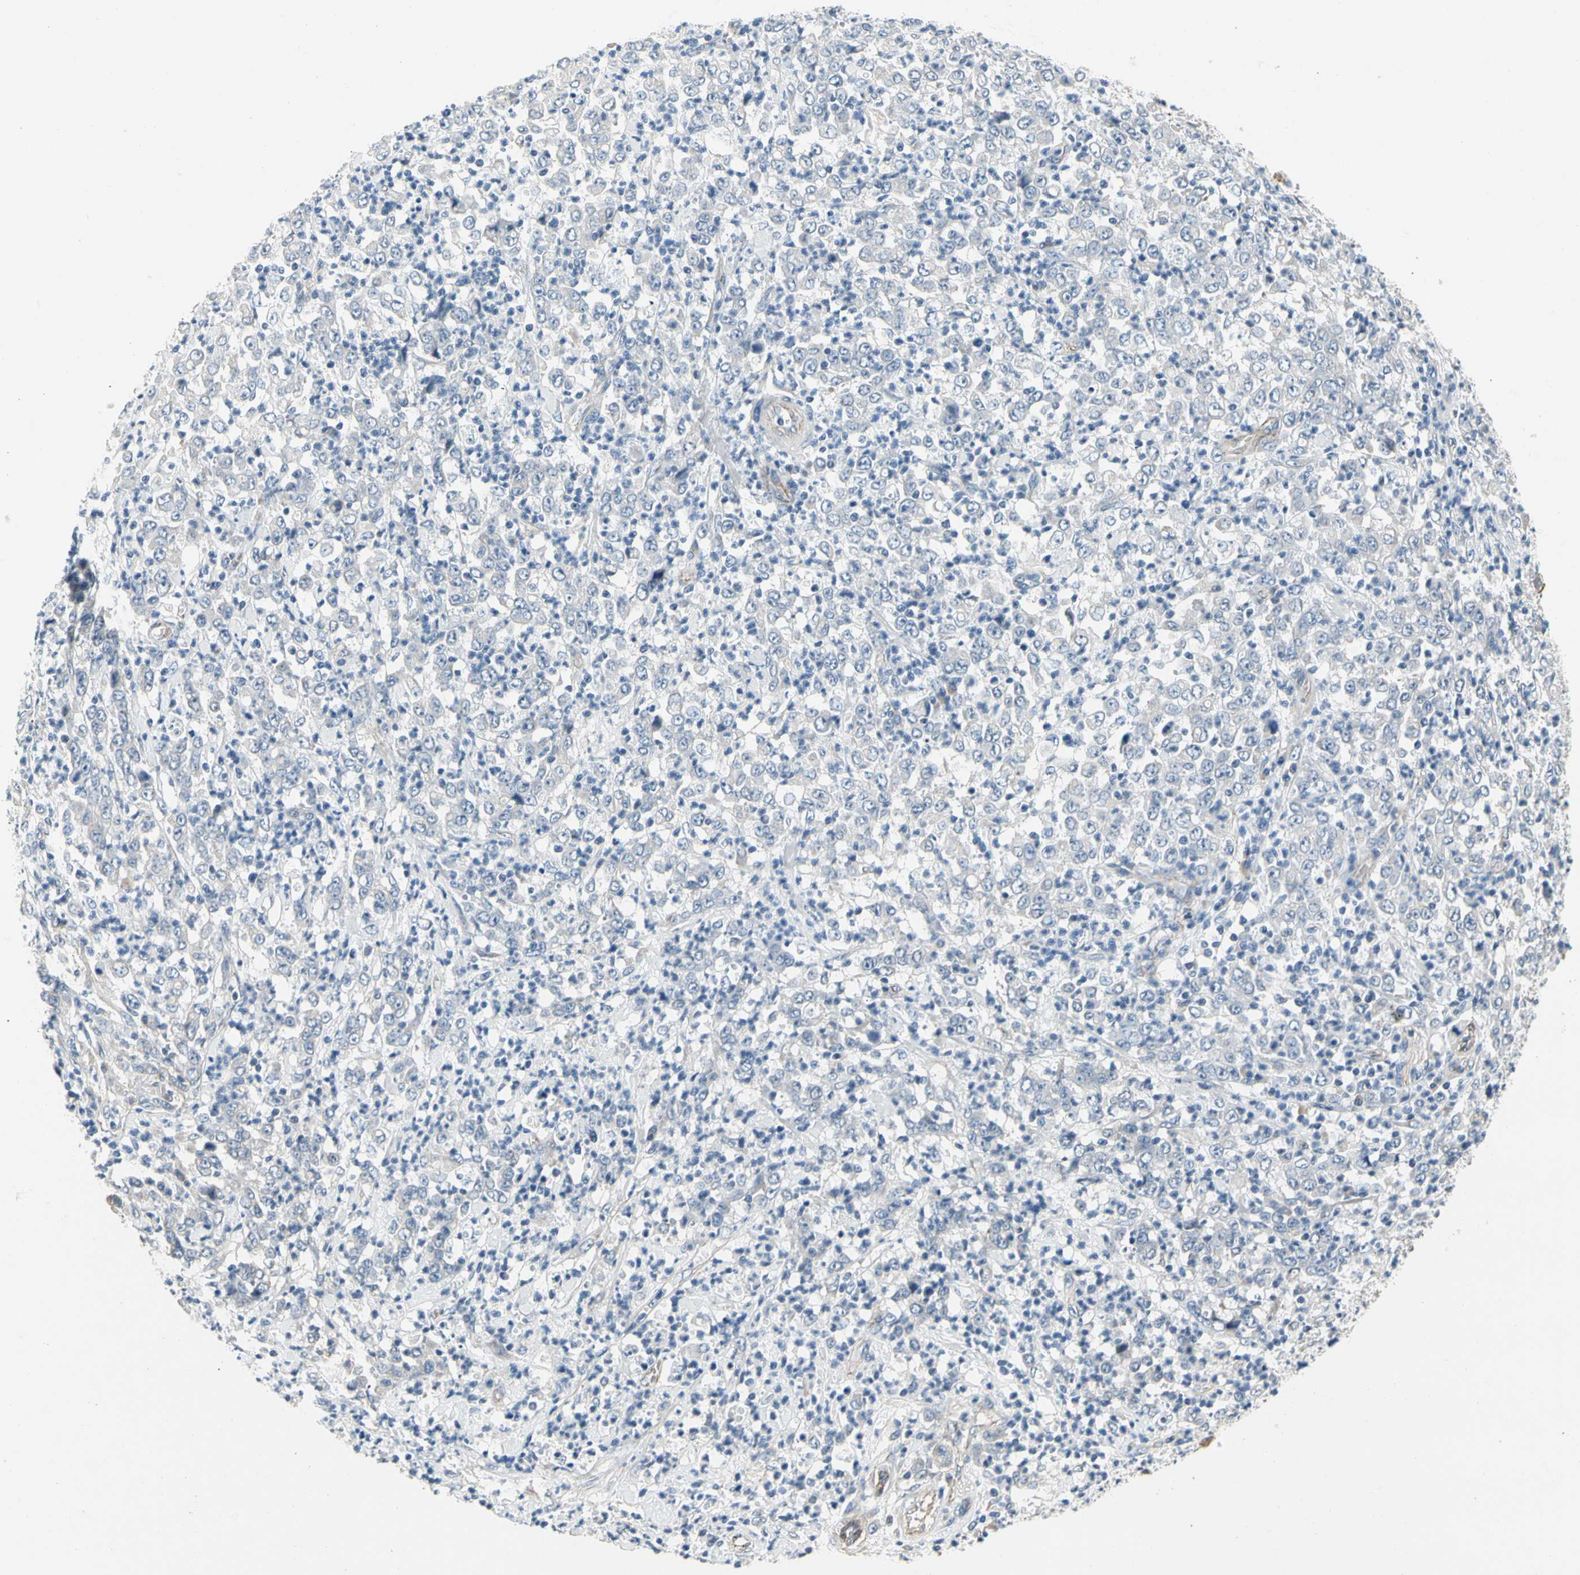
{"staining": {"intensity": "negative", "quantity": "none", "location": "none"}, "tissue": "stomach cancer", "cell_type": "Tumor cells", "image_type": "cancer", "snomed": [{"axis": "morphology", "description": "Adenocarcinoma, NOS"}, {"axis": "topography", "description": "Stomach, lower"}], "caption": "Tumor cells show no significant positivity in stomach cancer.", "gene": "LGR6", "patient": {"sex": "female", "age": 71}}